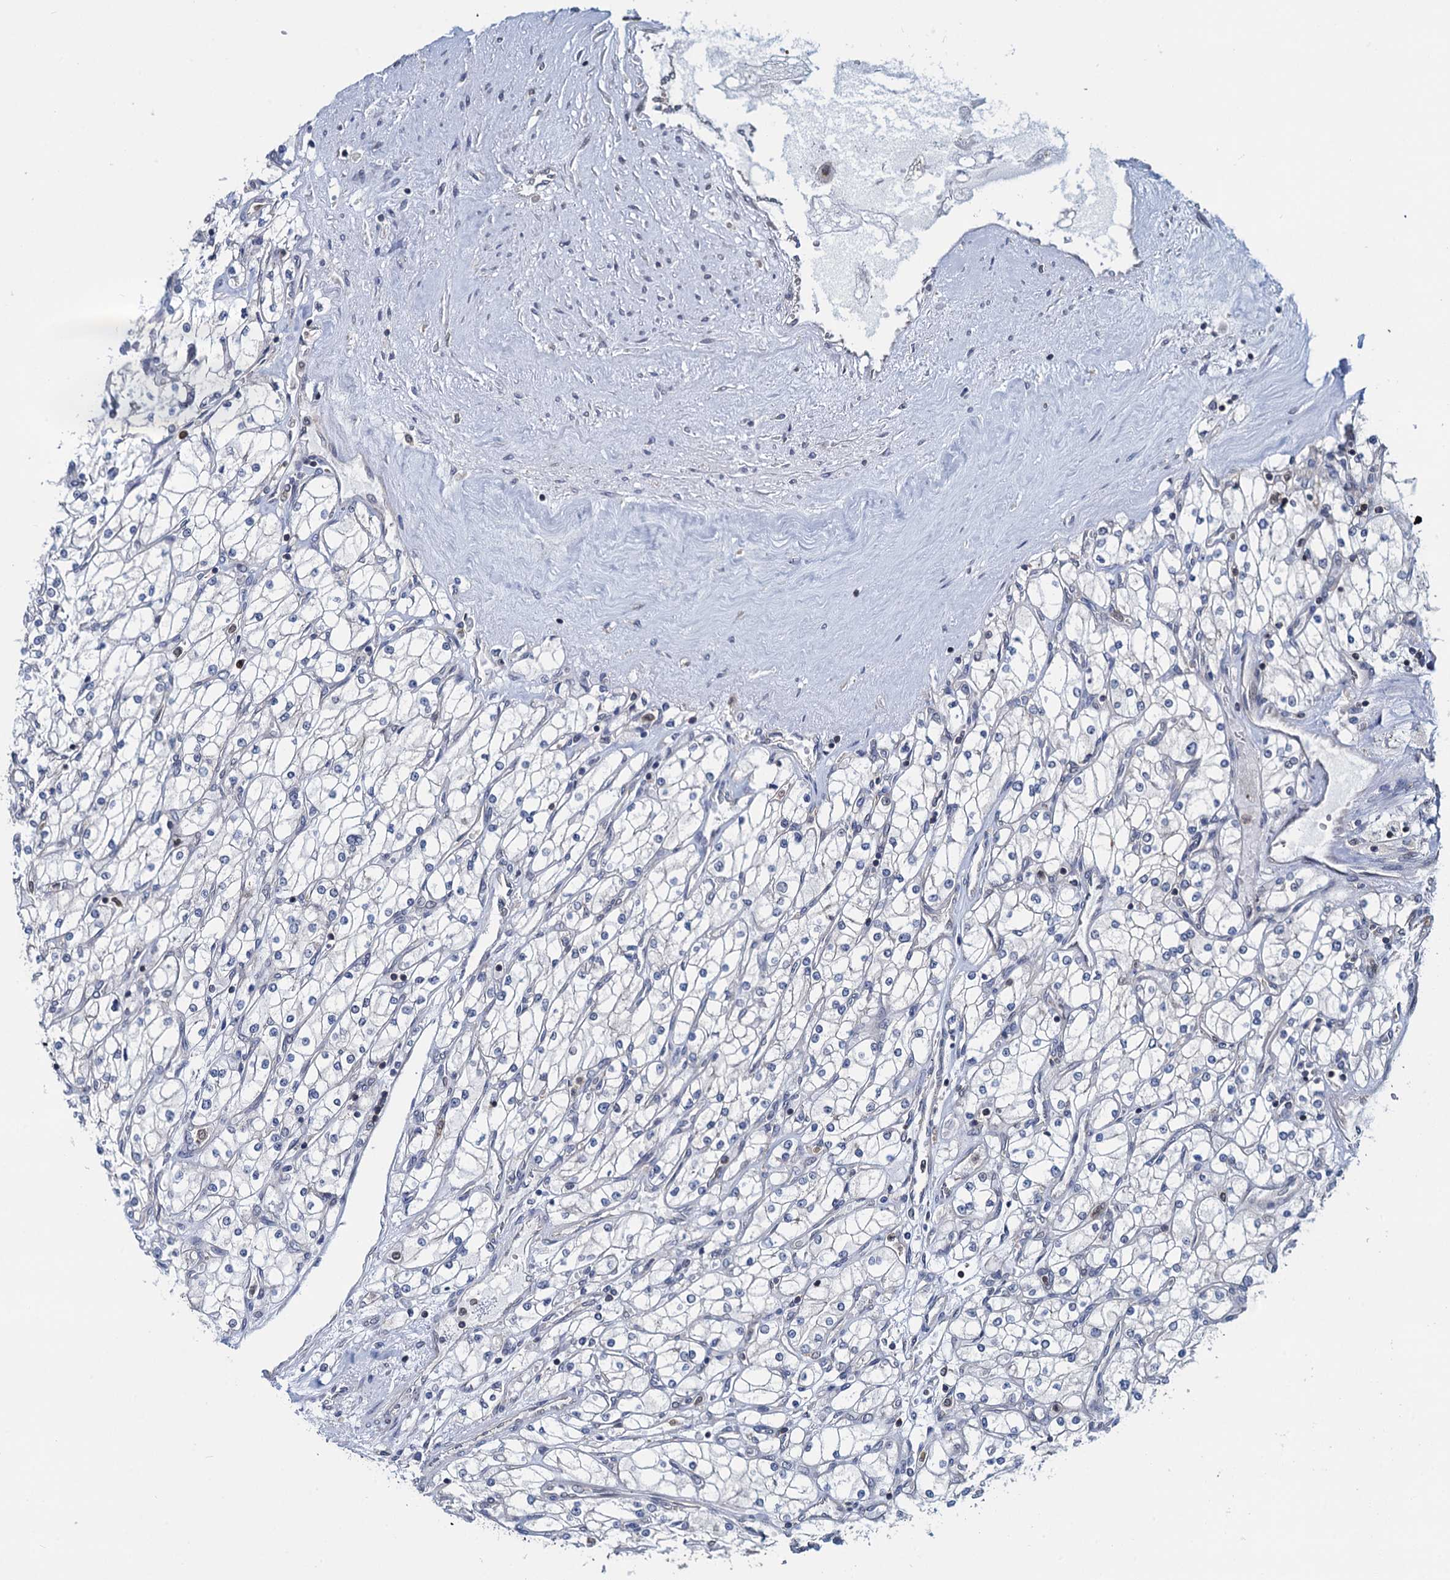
{"staining": {"intensity": "negative", "quantity": "none", "location": "none"}, "tissue": "renal cancer", "cell_type": "Tumor cells", "image_type": "cancer", "snomed": [{"axis": "morphology", "description": "Adenocarcinoma, NOS"}, {"axis": "topography", "description": "Kidney"}], "caption": "Immunohistochemistry (IHC) histopathology image of human renal cancer (adenocarcinoma) stained for a protein (brown), which exhibits no staining in tumor cells.", "gene": "RNF125", "patient": {"sex": "male", "age": 80}}